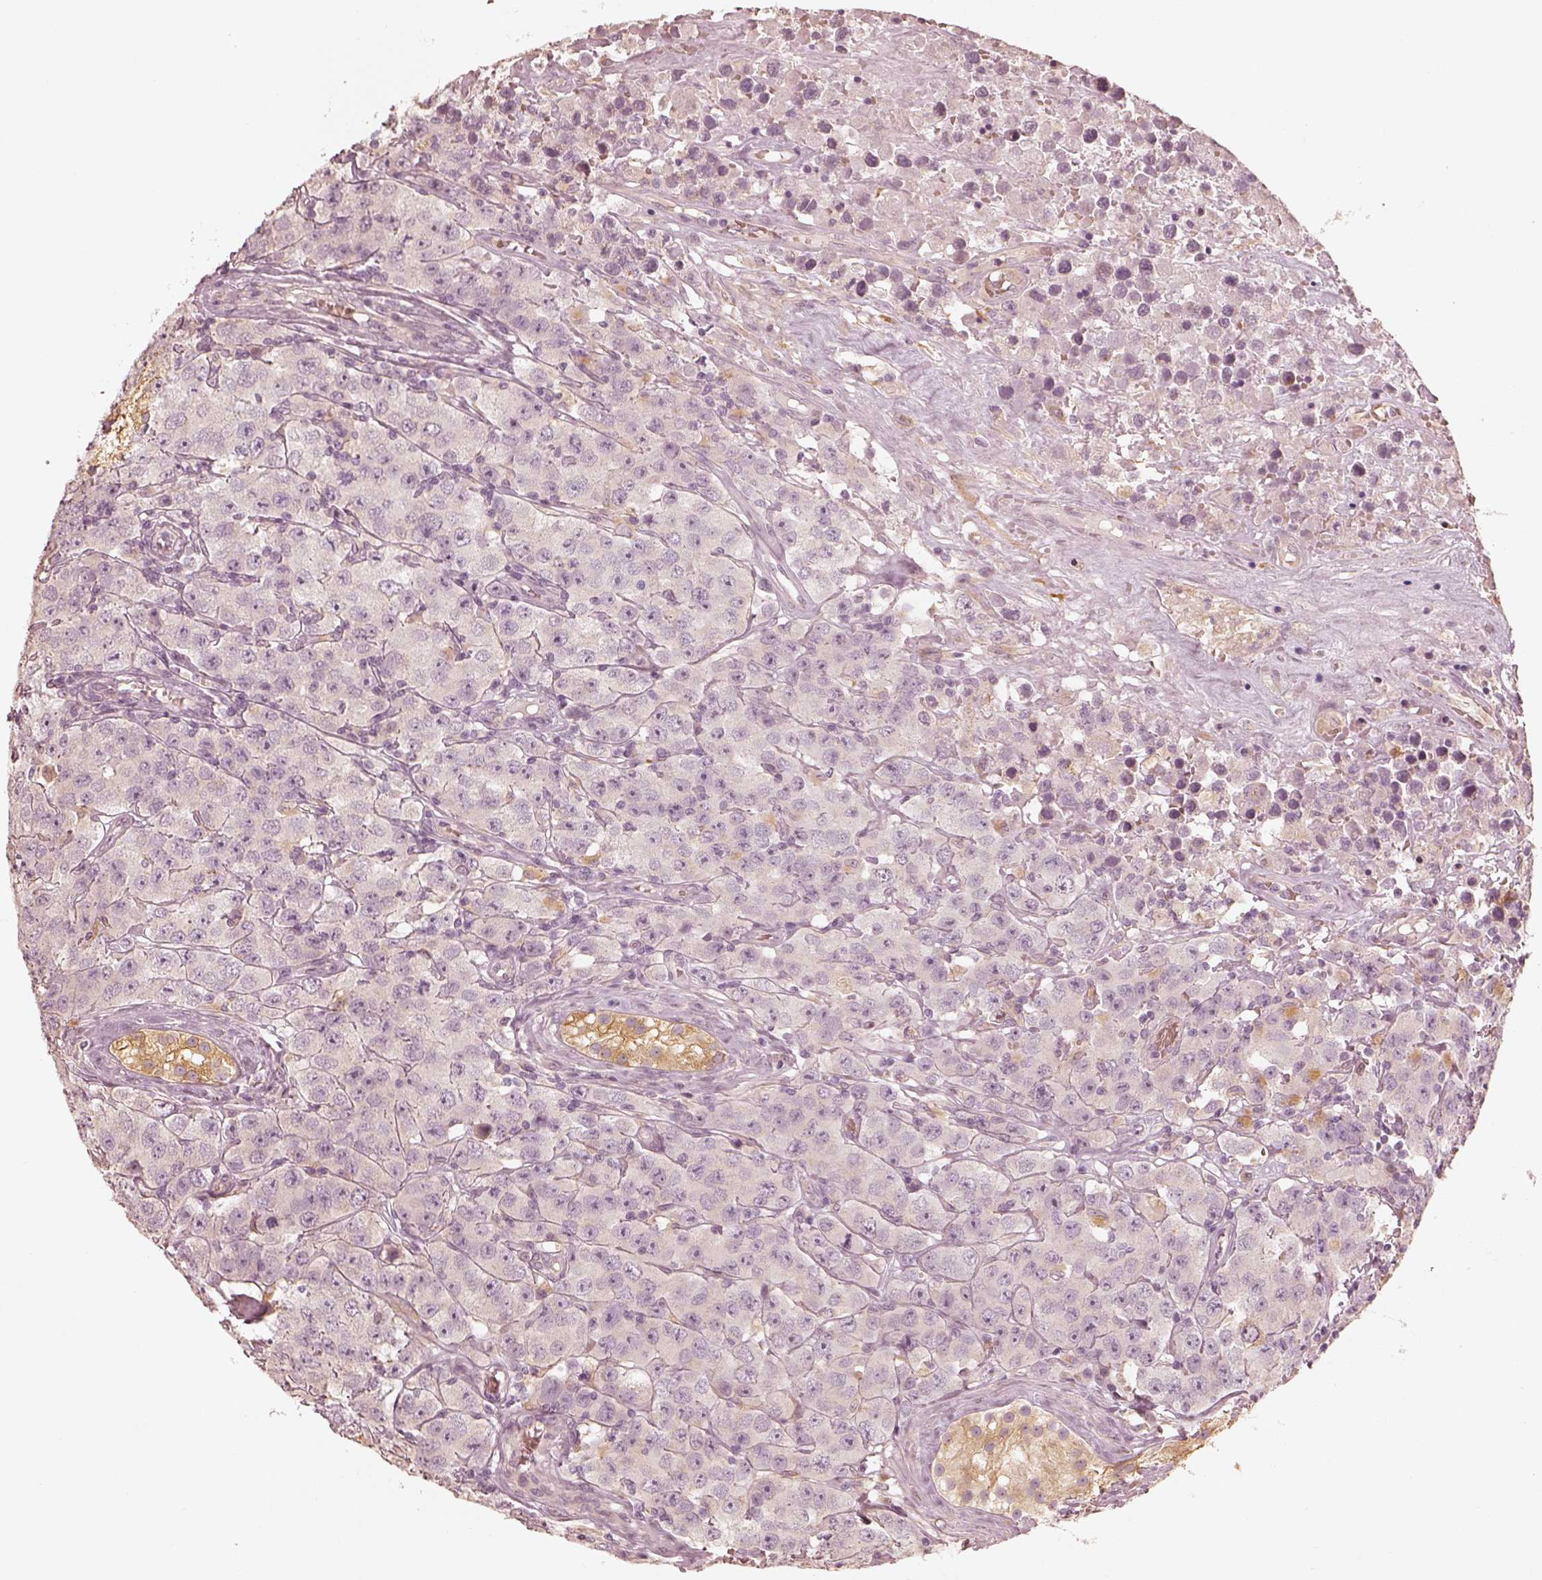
{"staining": {"intensity": "moderate", "quantity": "<25%", "location": "cytoplasmic/membranous"}, "tissue": "testis cancer", "cell_type": "Tumor cells", "image_type": "cancer", "snomed": [{"axis": "morphology", "description": "Seminoma, NOS"}, {"axis": "topography", "description": "Testis"}], "caption": "This photomicrograph exhibits immunohistochemistry staining of seminoma (testis), with low moderate cytoplasmic/membranous staining in approximately <25% of tumor cells.", "gene": "WLS", "patient": {"sex": "male", "age": 52}}